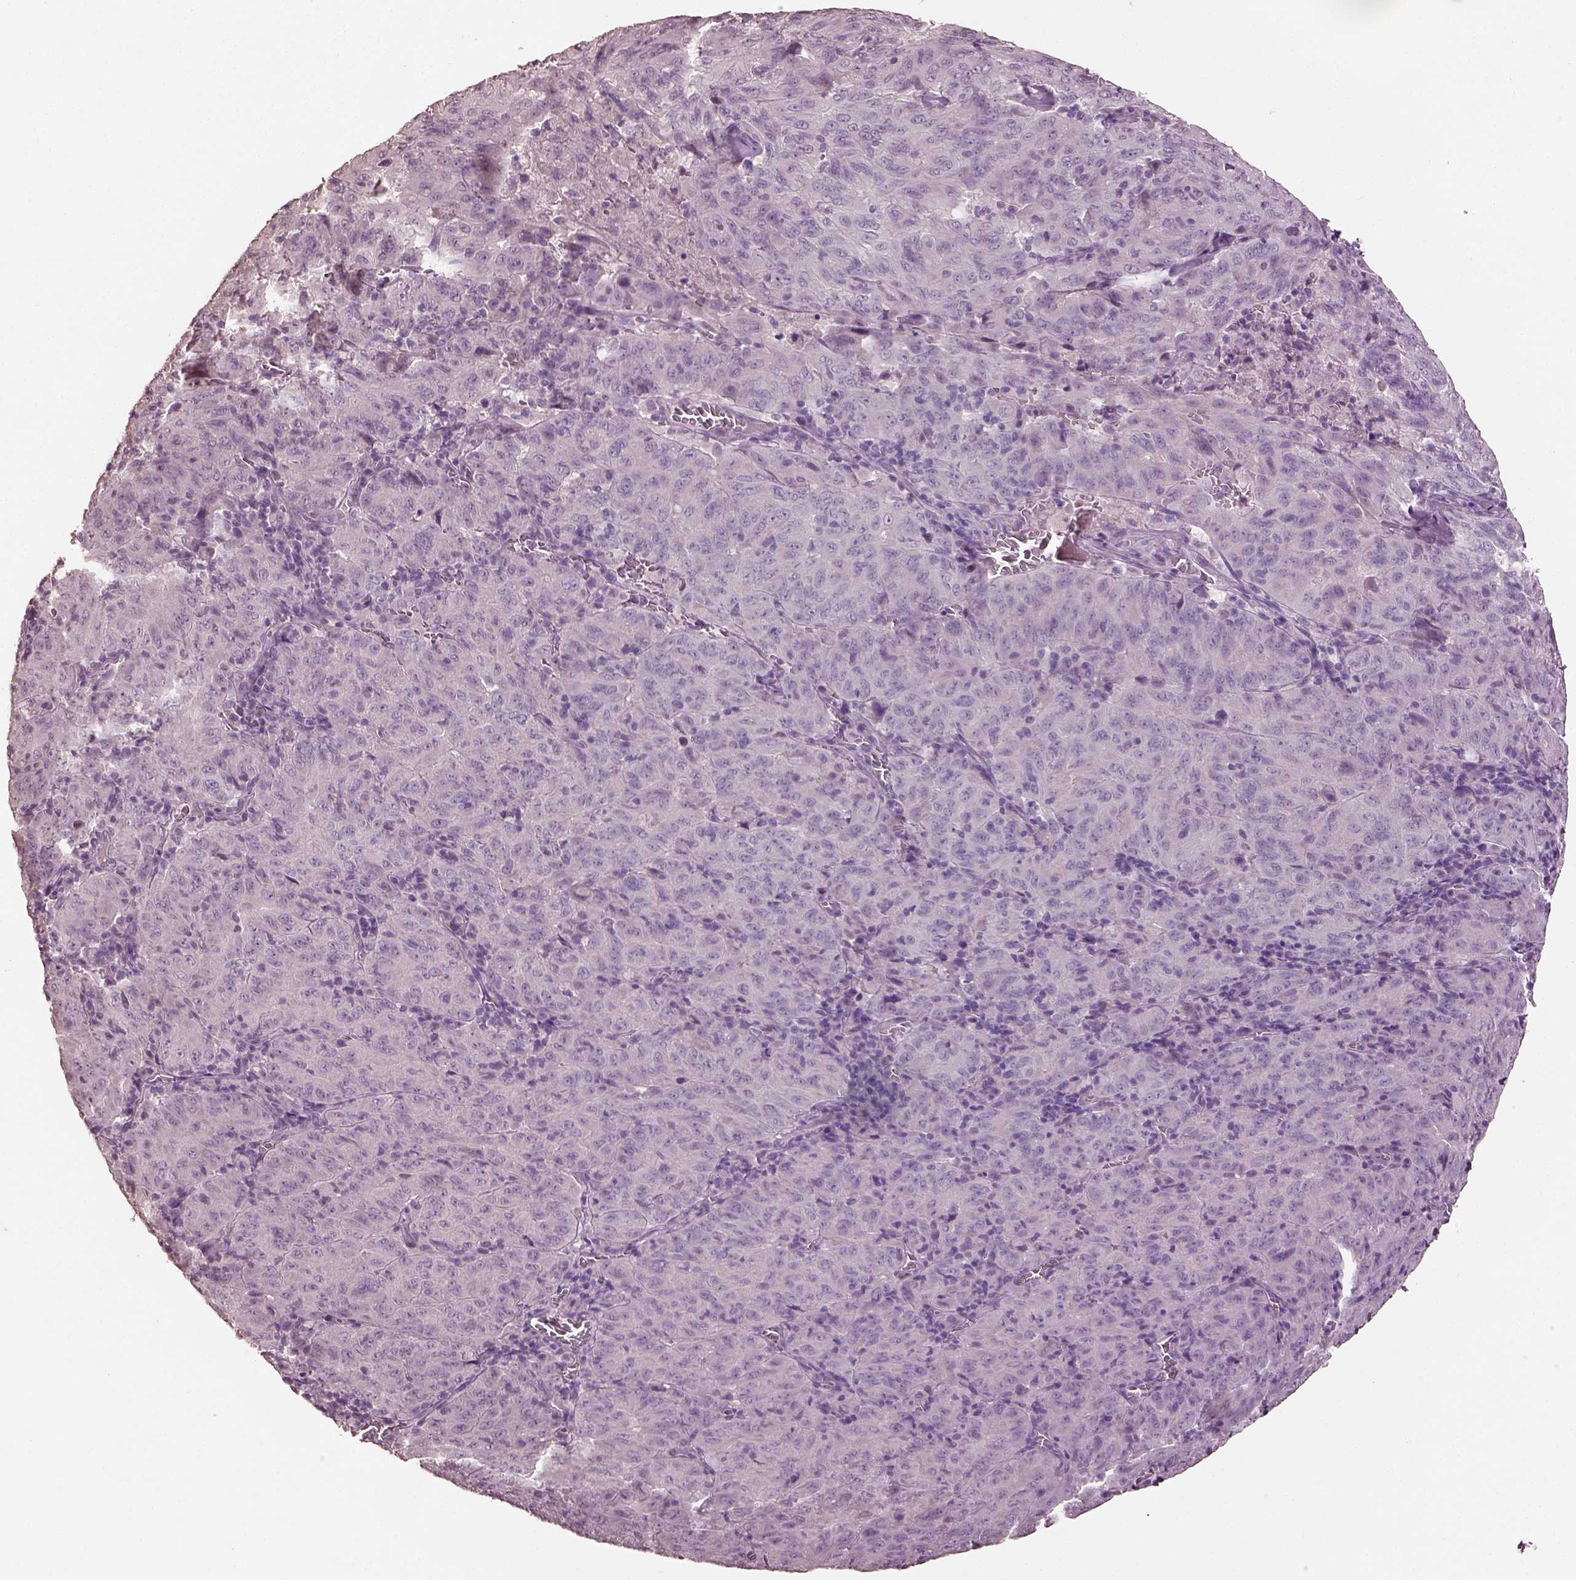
{"staining": {"intensity": "negative", "quantity": "none", "location": "none"}, "tissue": "pancreatic cancer", "cell_type": "Tumor cells", "image_type": "cancer", "snomed": [{"axis": "morphology", "description": "Adenocarcinoma, NOS"}, {"axis": "topography", "description": "Pancreas"}], "caption": "Immunohistochemistry image of pancreatic cancer stained for a protein (brown), which exhibits no positivity in tumor cells.", "gene": "KCNIP3", "patient": {"sex": "male", "age": 63}}